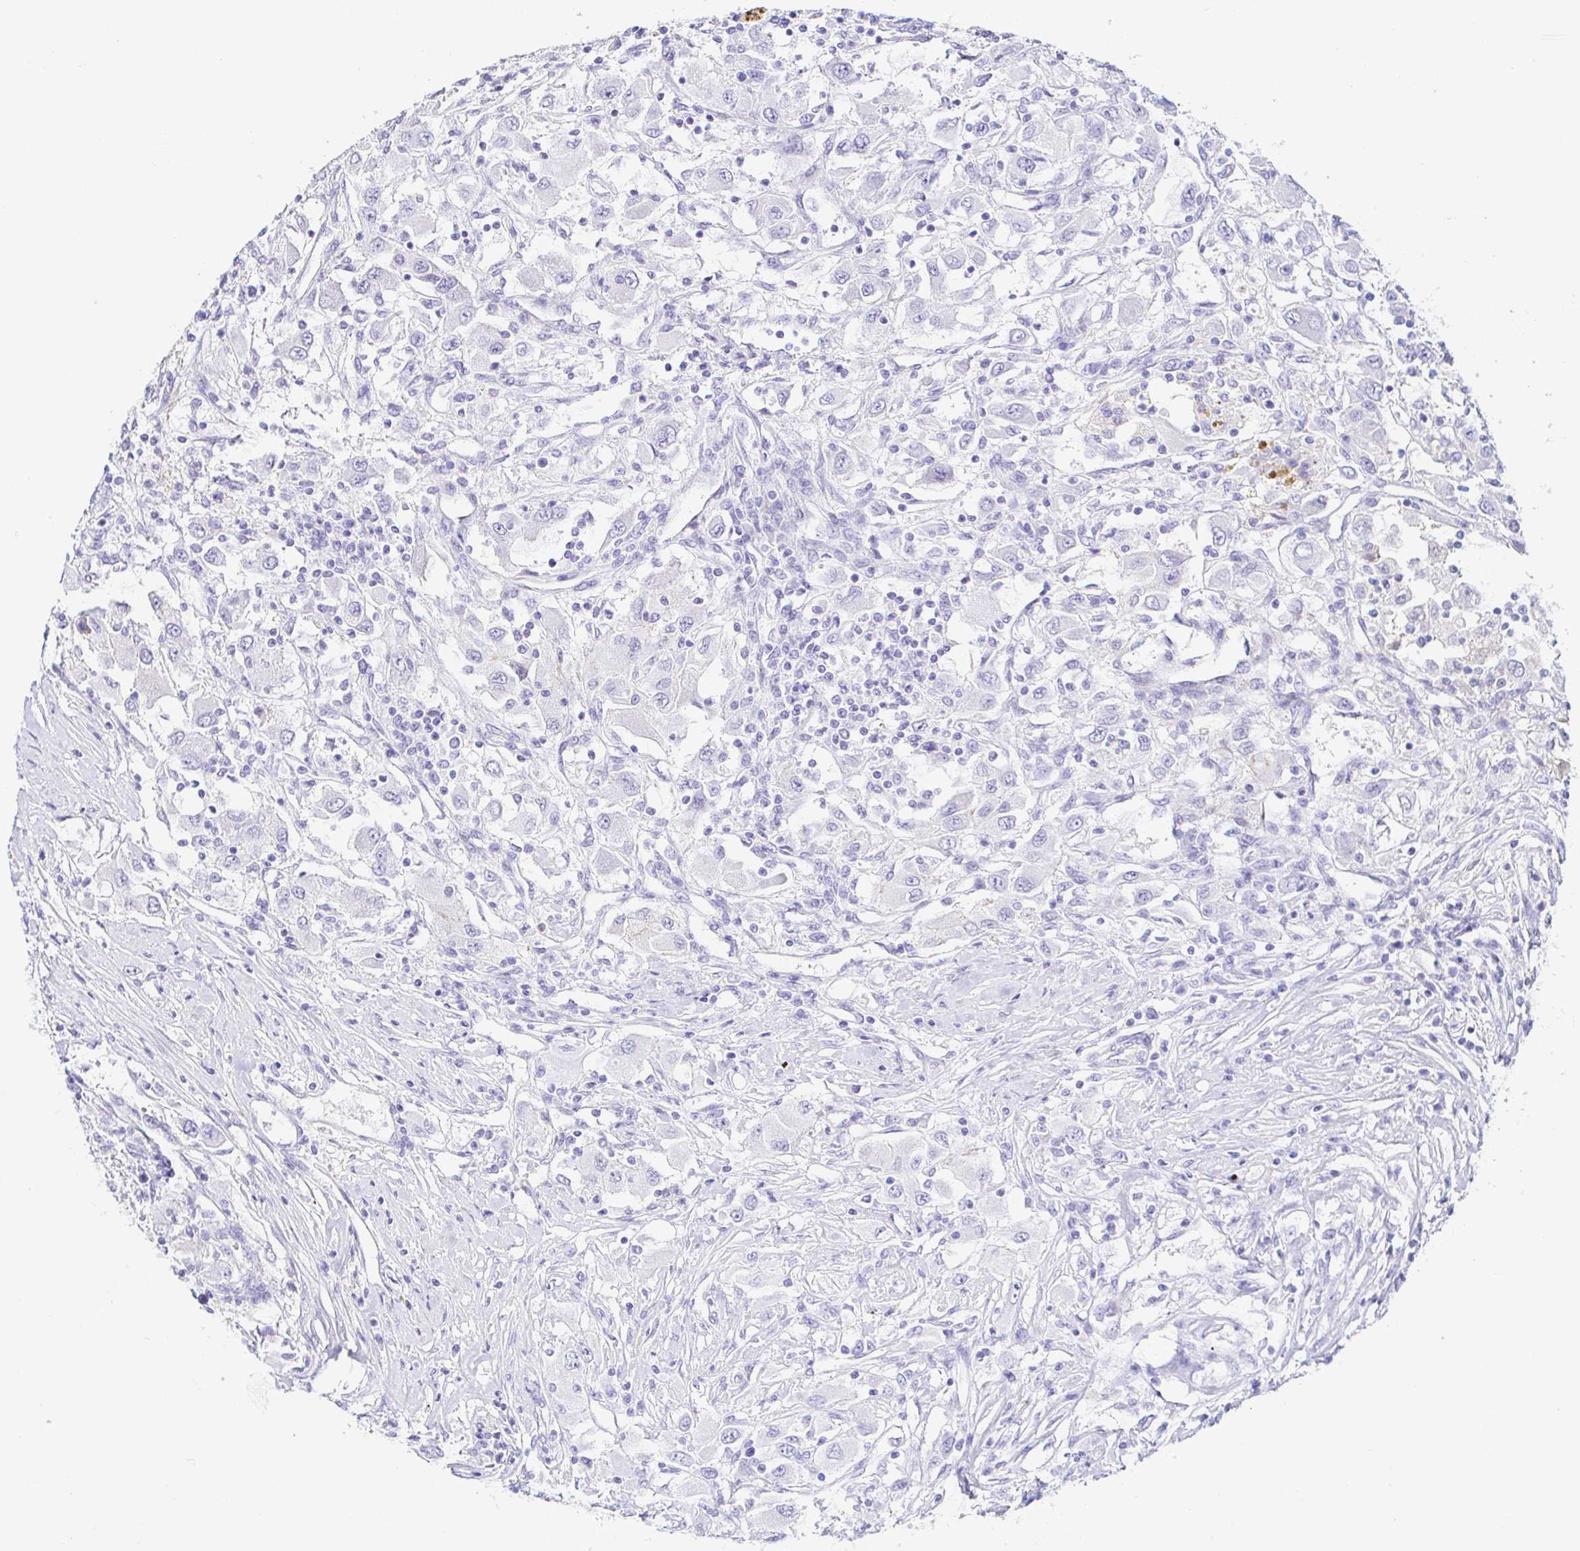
{"staining": {"intensity": "negative", "quantity": "none", "location": "none"}, "tissue": "renal cancer", "cell_type": "Tumor cells", "image_type": "cancer", "snomed": [{"axis": "morphology", "description": "Adenocarcinoma, NOS"}, {"axis": "topography", "description": "Kidney"}], "caption": "An IHC histopathology image of renal cancer is shown. There is no staining in tumor cells of renal cancer.", "gene": "PINLYP", "patient": {"sex": "female", "age": 67}}